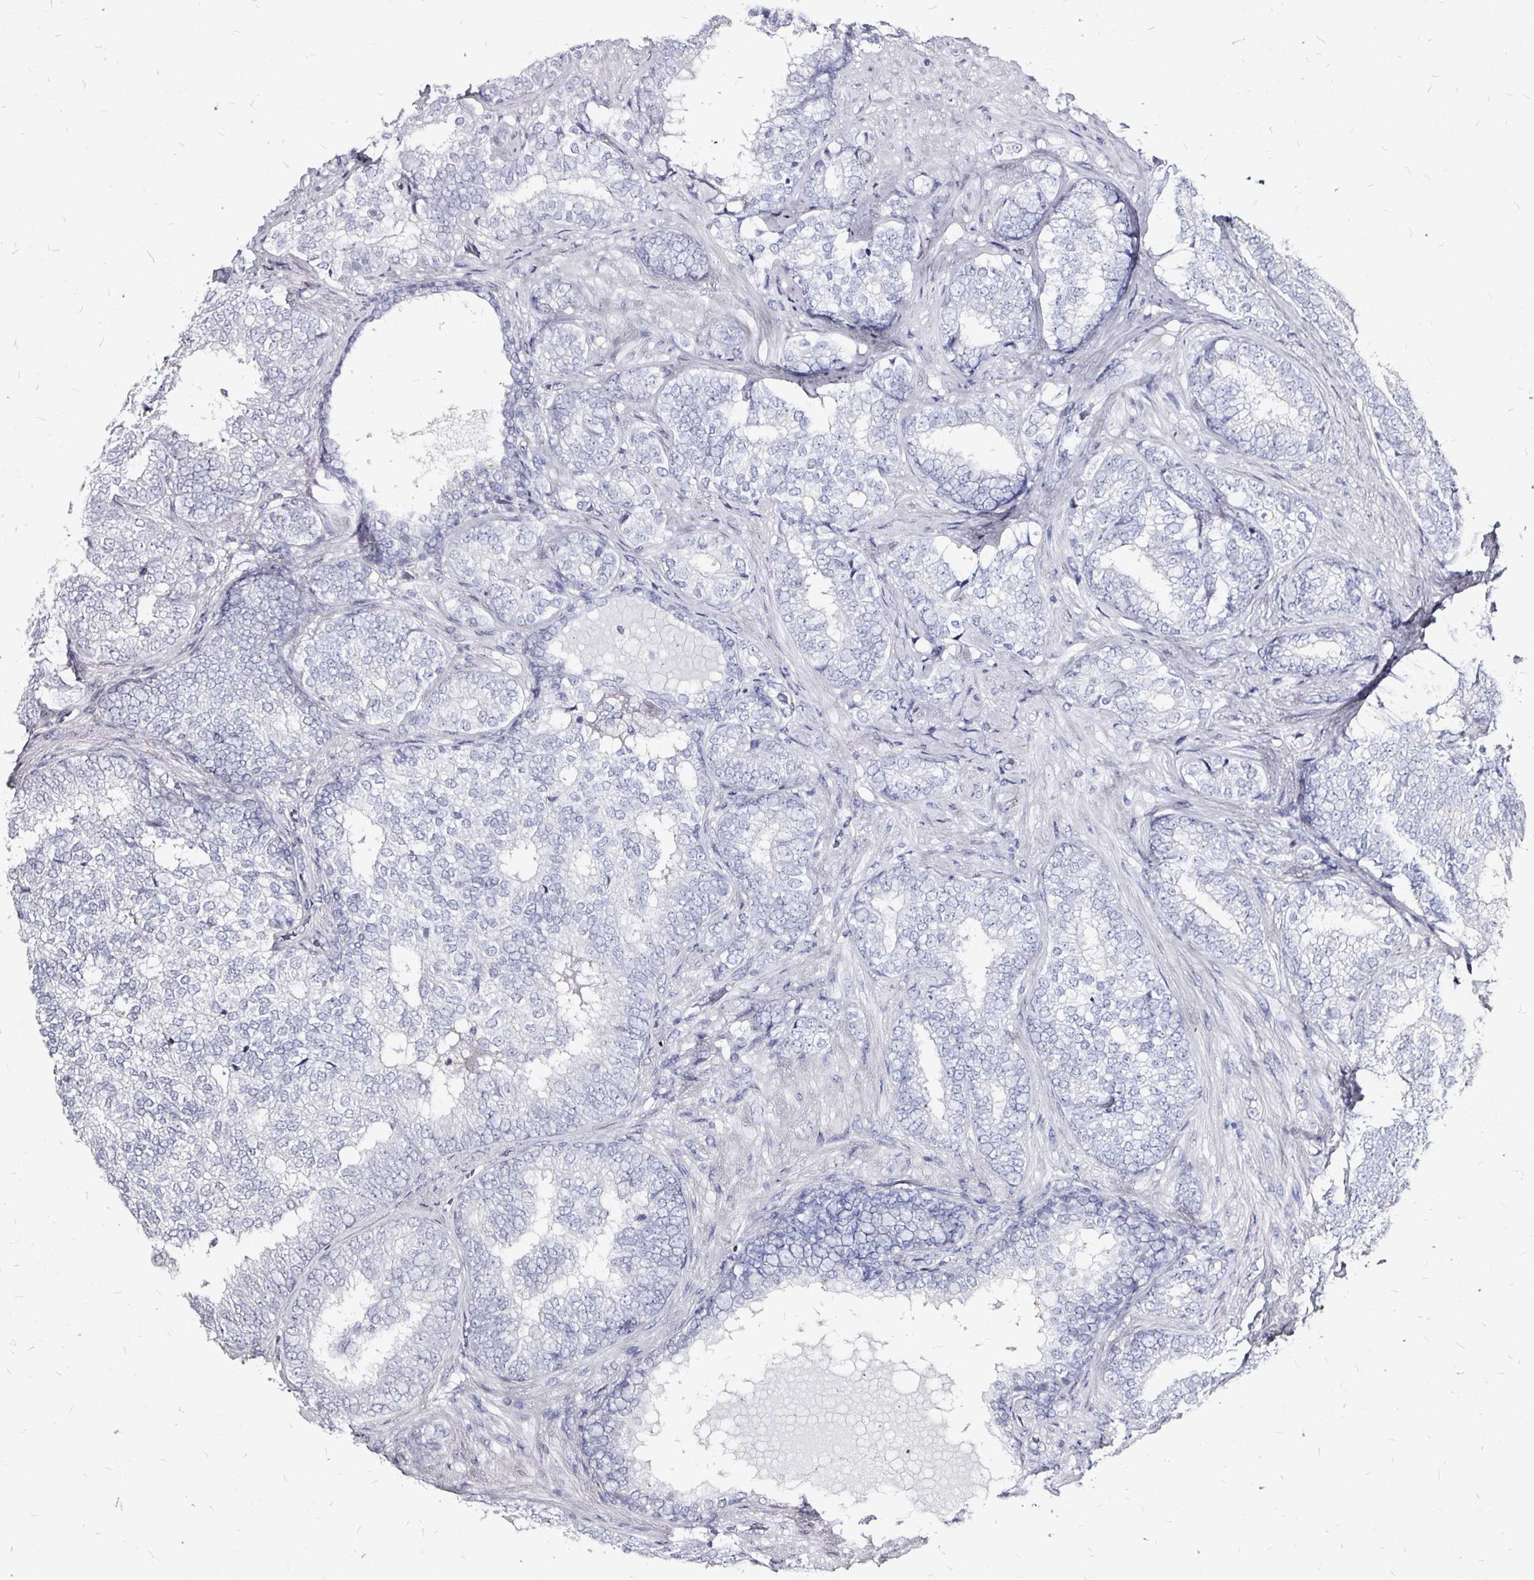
{"staining": {"intensity": "negative", "quantity": "none", "location": "none"}, "tissue": "prostate cancer", "cell_type": "Tumor cells", "image_type": "cancer", "snomed": [{"axis": "morphology", "description": "Adenocarcinoma, High grade"}, {"axis": "topography", "description": "Prostate"}], "caption": "There is no significant positivity in tumor cells of adenocarcinoma (high-grade) (prostate).", "gene": "LUZP4", "patient": {"sex": "male", "age": 72}}